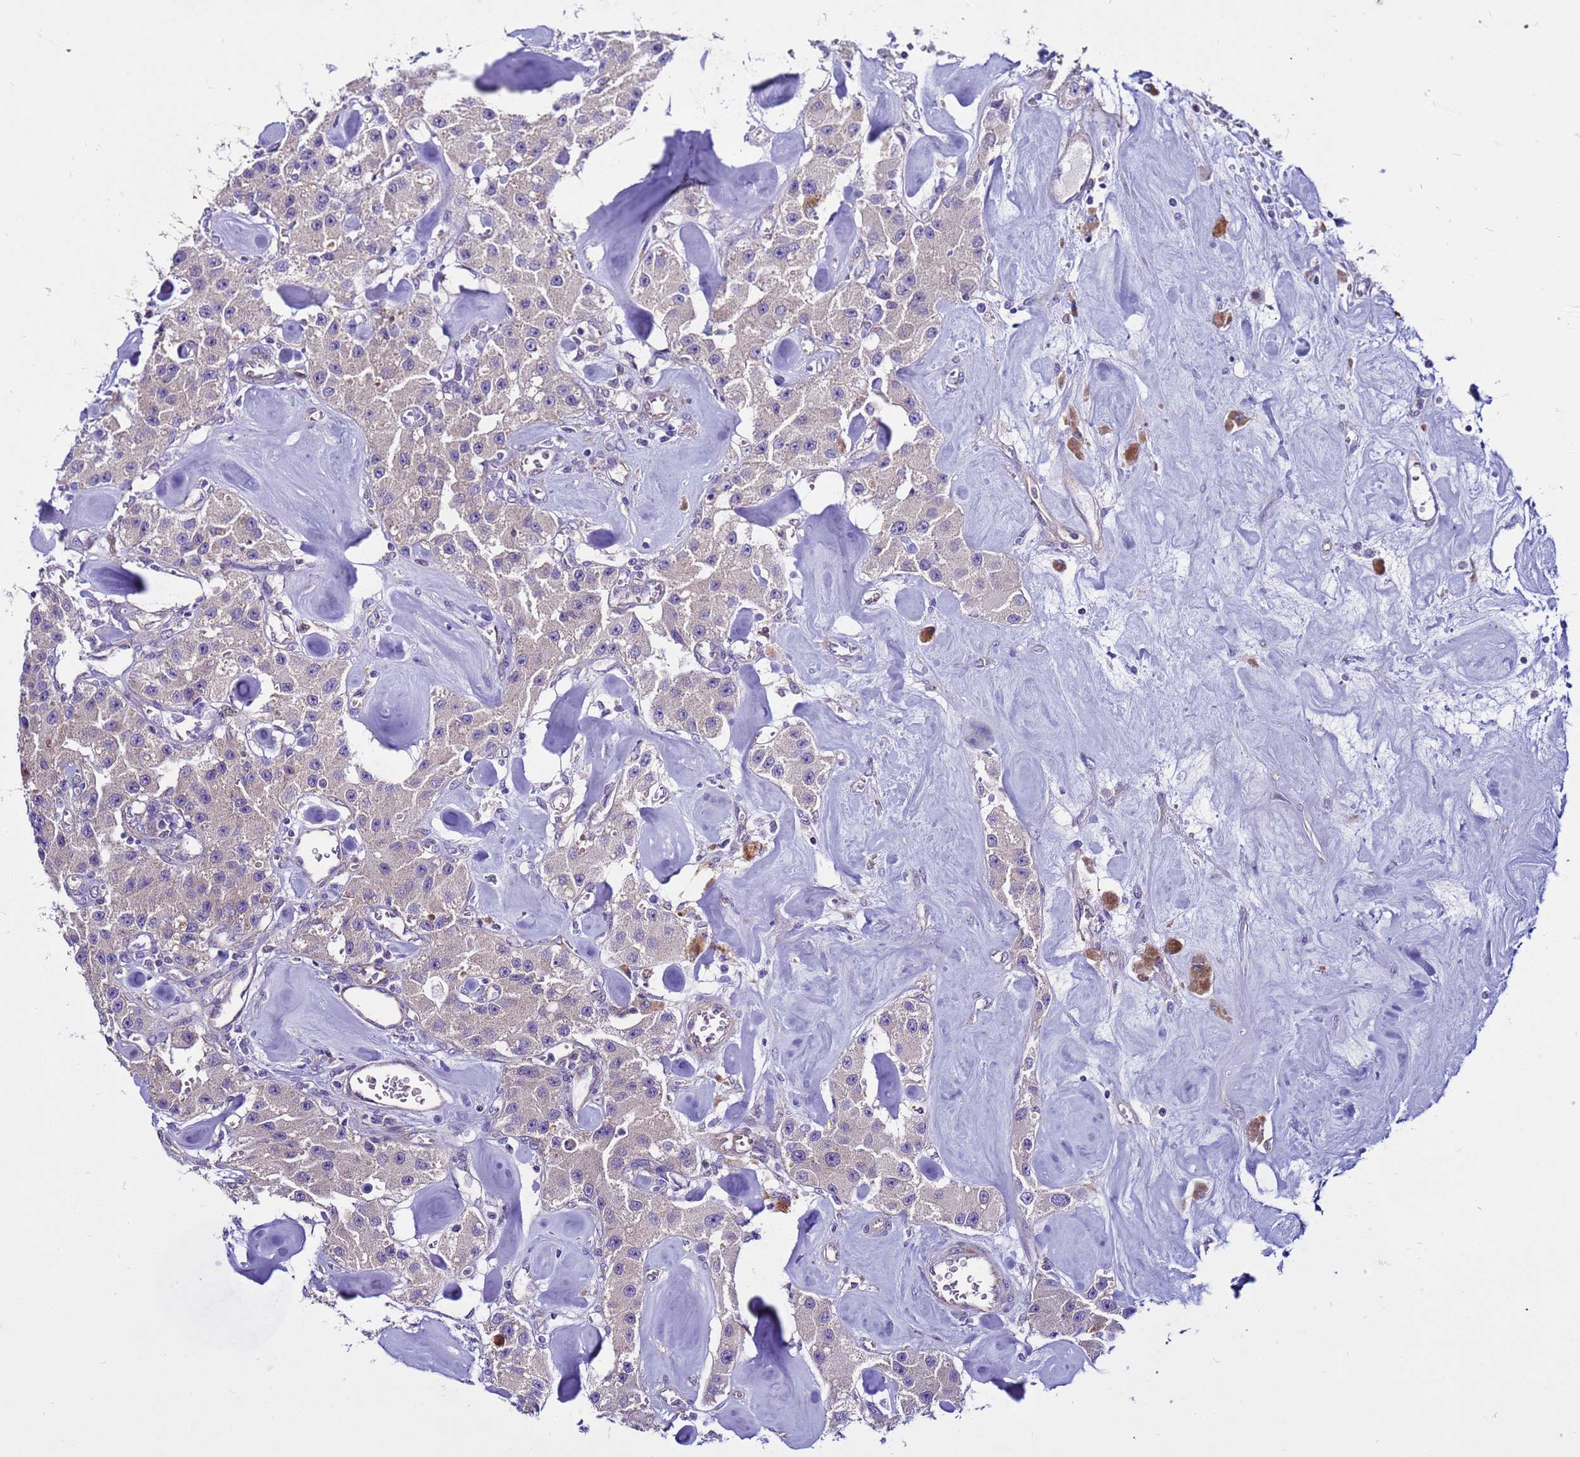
{"staining": {"intensity": "negative", "quantity": "none", "location": "none"}, "tissue": "carcinoid", "cell_type": "Tumor cells", "image_type": "cancer", "snomed": [{"axis": "morphology", "description": "Carcinoid, malignant, NOS"}, {"axis": "topography", "description": "Pancreas"}], "caption": "The image displays no significant expression in tumor cells of carcinoid (malignant).", "gene": "PKD1", "patient": {"sex": "male", "age": 41}}